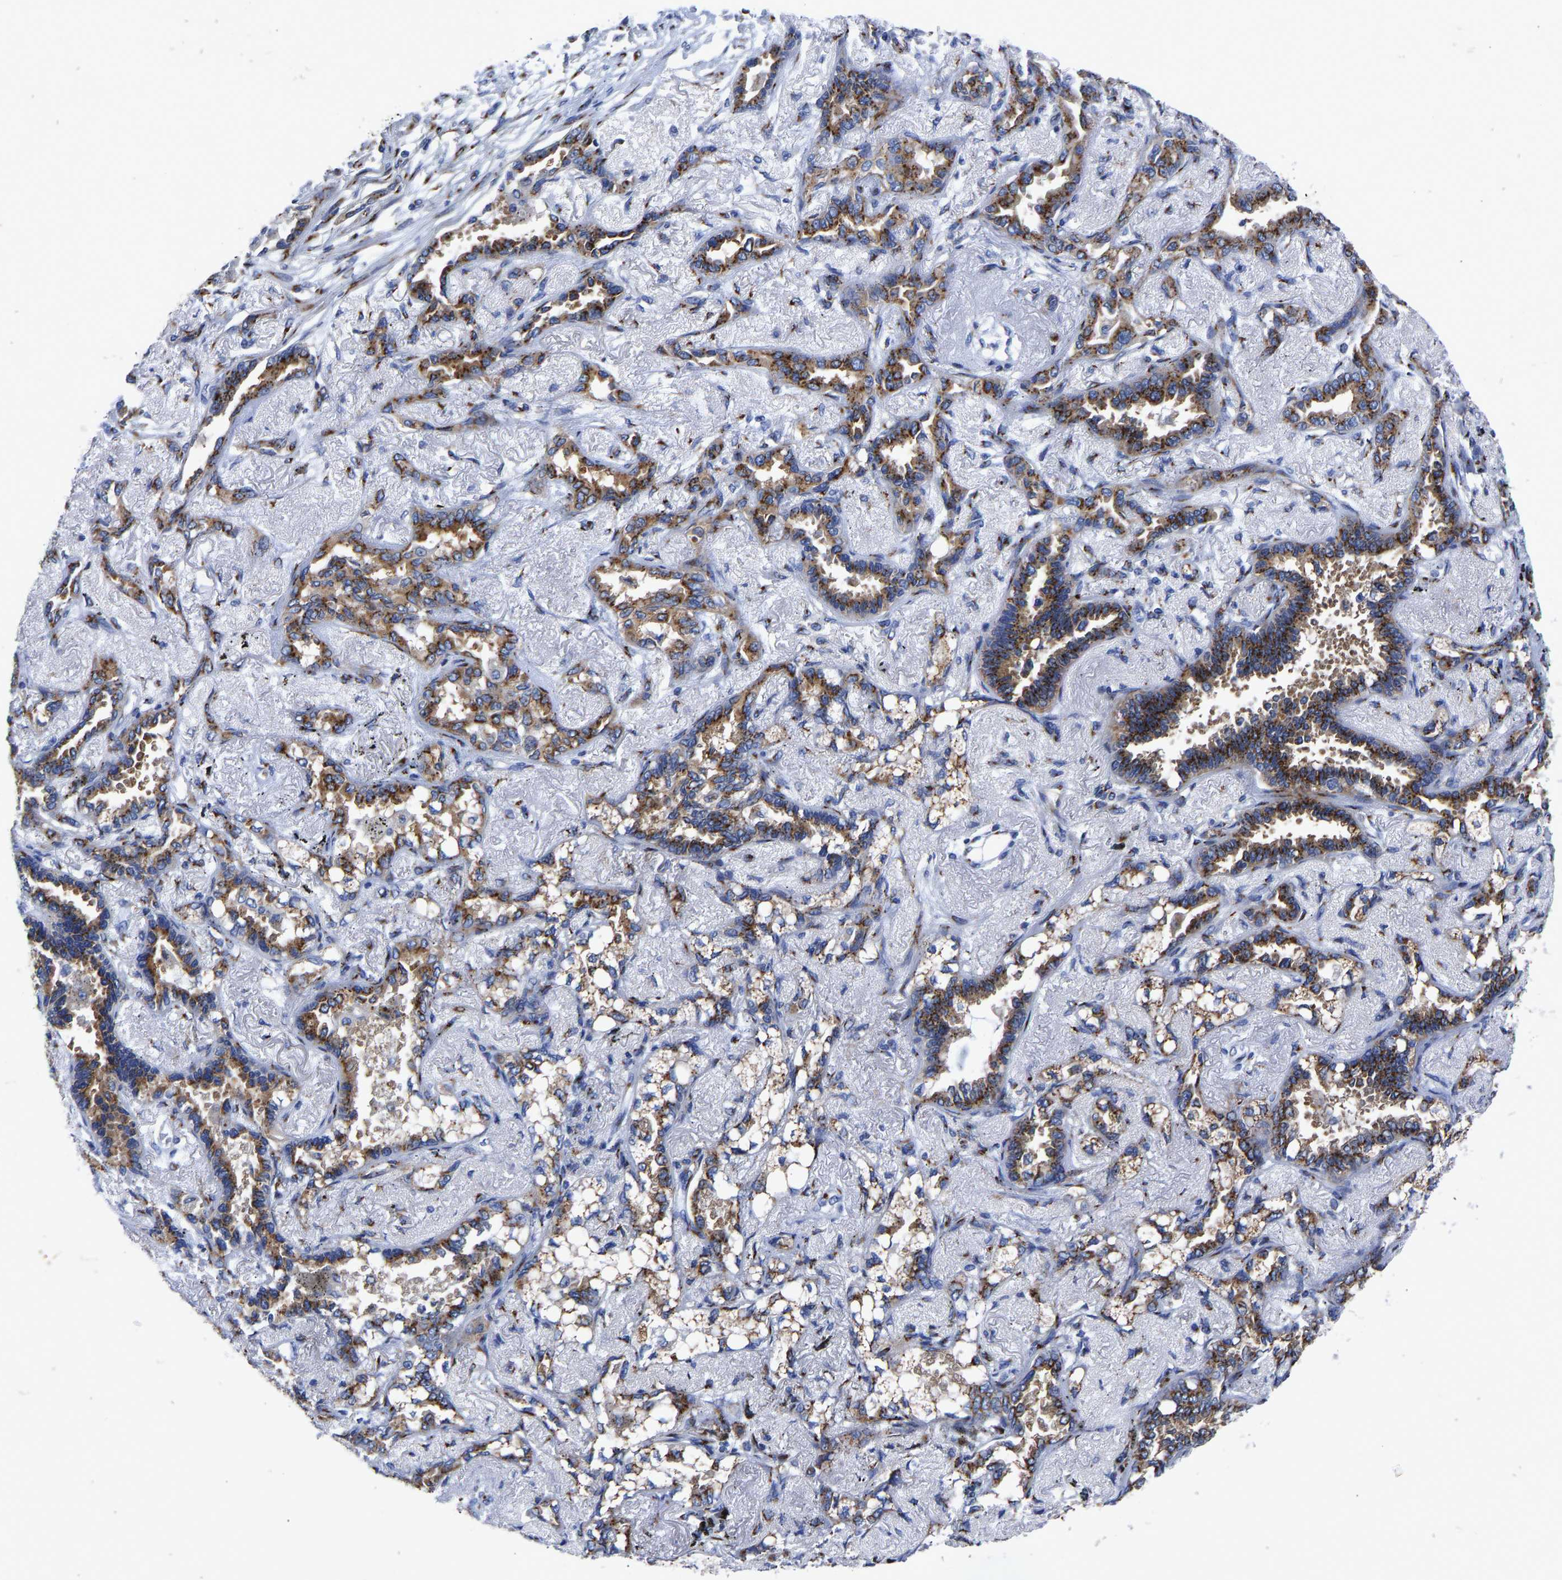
{"staining": {"intensity": "strong", "quantity": ">75%", "location": "cytoplasmic/membranous"}, "tissue": "lung cancer", "cell_type": "Tumor cells", "image_type": "cancer", "snomed": [{"axis": "morphology", "description": "Adenocarcinoma, NOS"}, {"axis": "topography", "description": "Lung"}], "caption": "DAB immunohistochemical staining of human lung cancer shows strong cytoplasmic/membranous protein positivity in approximately >75% of tumor cells.", "gene": "TMEM87A", "patient": {"sex": "male", "age": 59}}